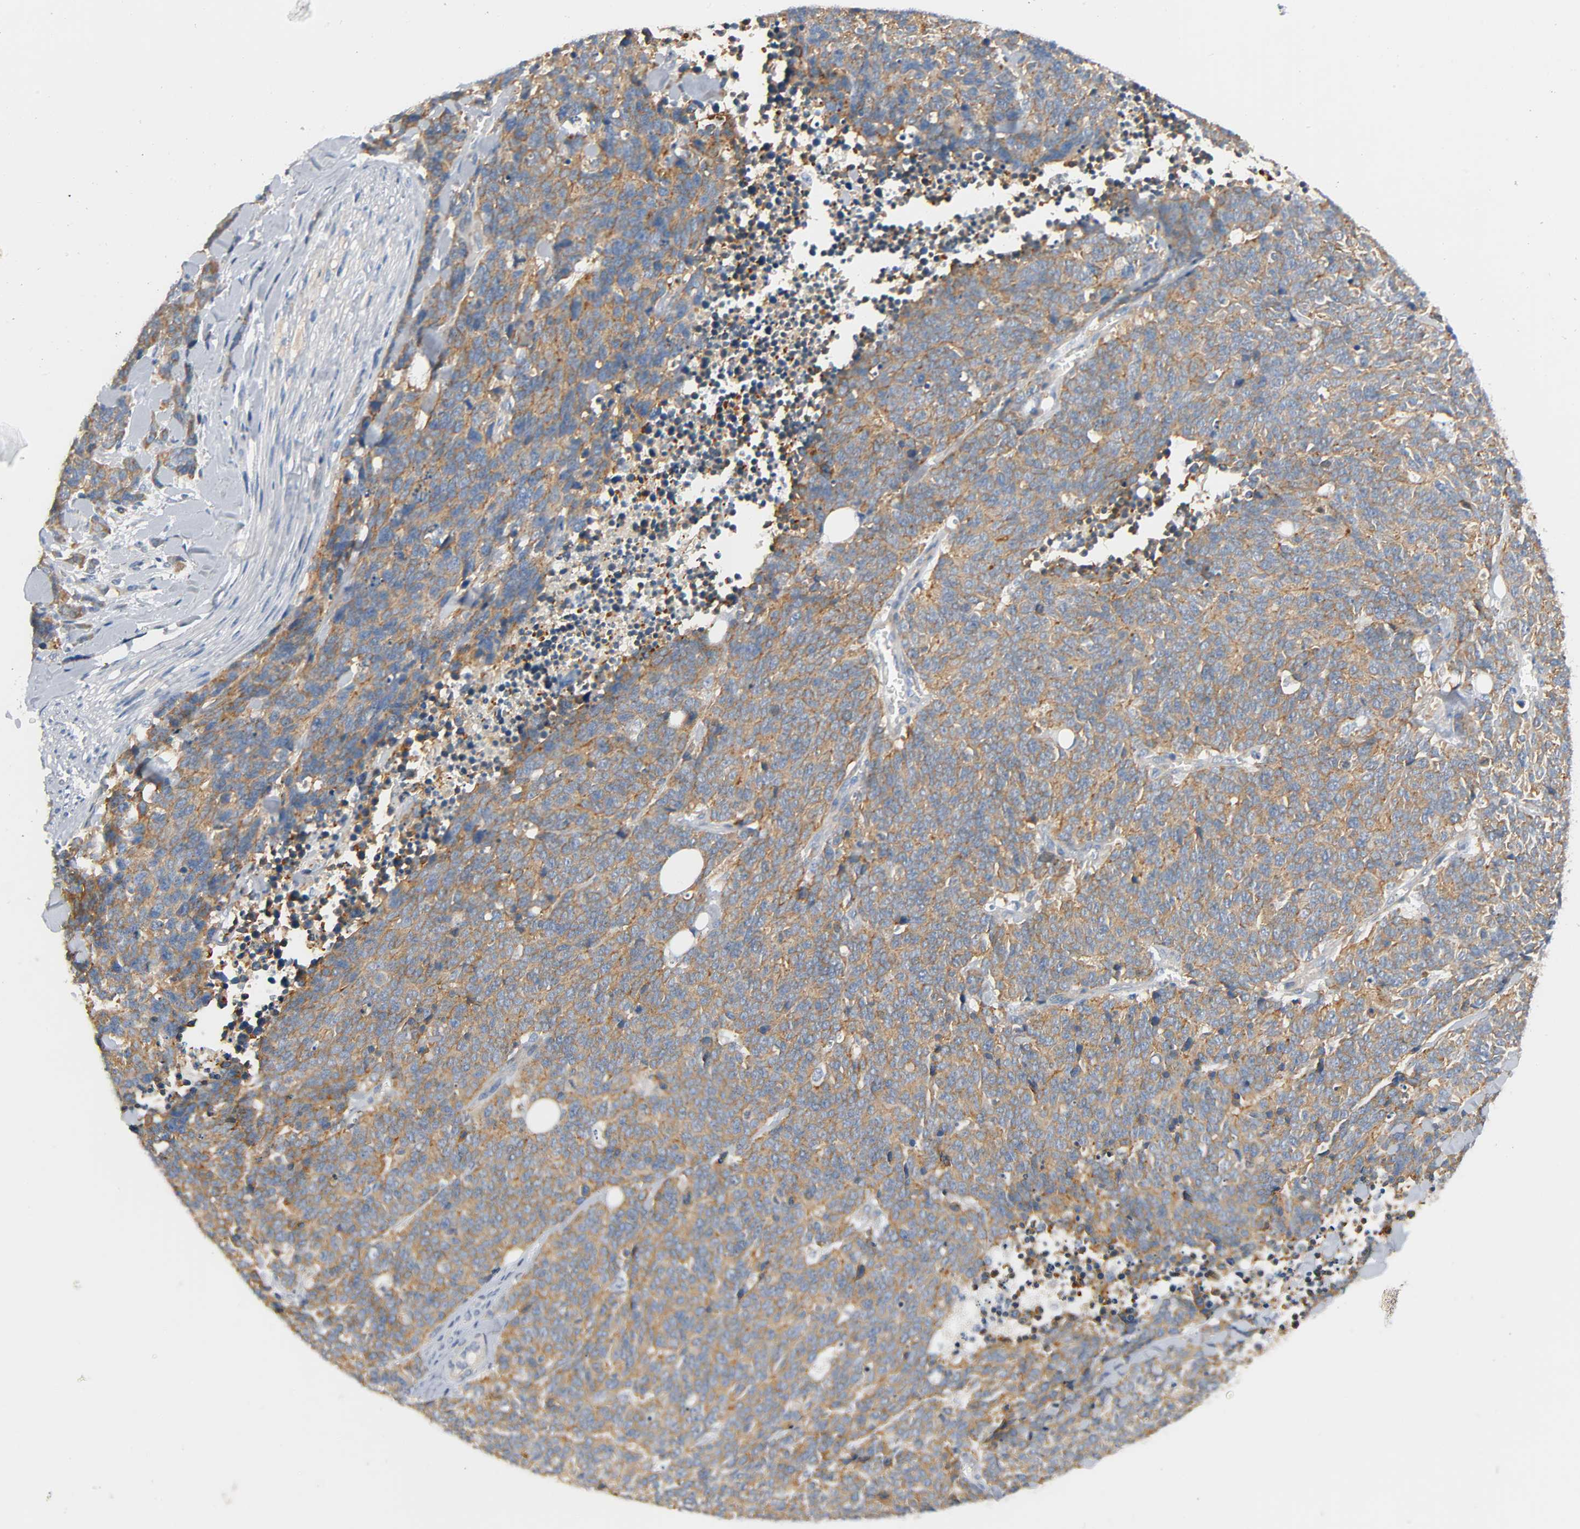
{"staining": {"intensity": "strong", "quantity": ">75%", "location": "cytoplasmic/membranous"}, "tissue": "lung cancer", "cell_type": "Tumor cells", "image_type": "cancer", "snomed": [{"axis": "morphology", "description": "Neoplasm, malignant, NOS"}, {"axis": "topography", "description": "Lung"}], "caption": "Neoplasm (malignant) (lung) stained with a brown dye displays strong cytoplasmic/membranous positive staining in about >75% of tumor cells.", "gene": "ARPC1A", "patient": {"sex": "female", "age": 58}}